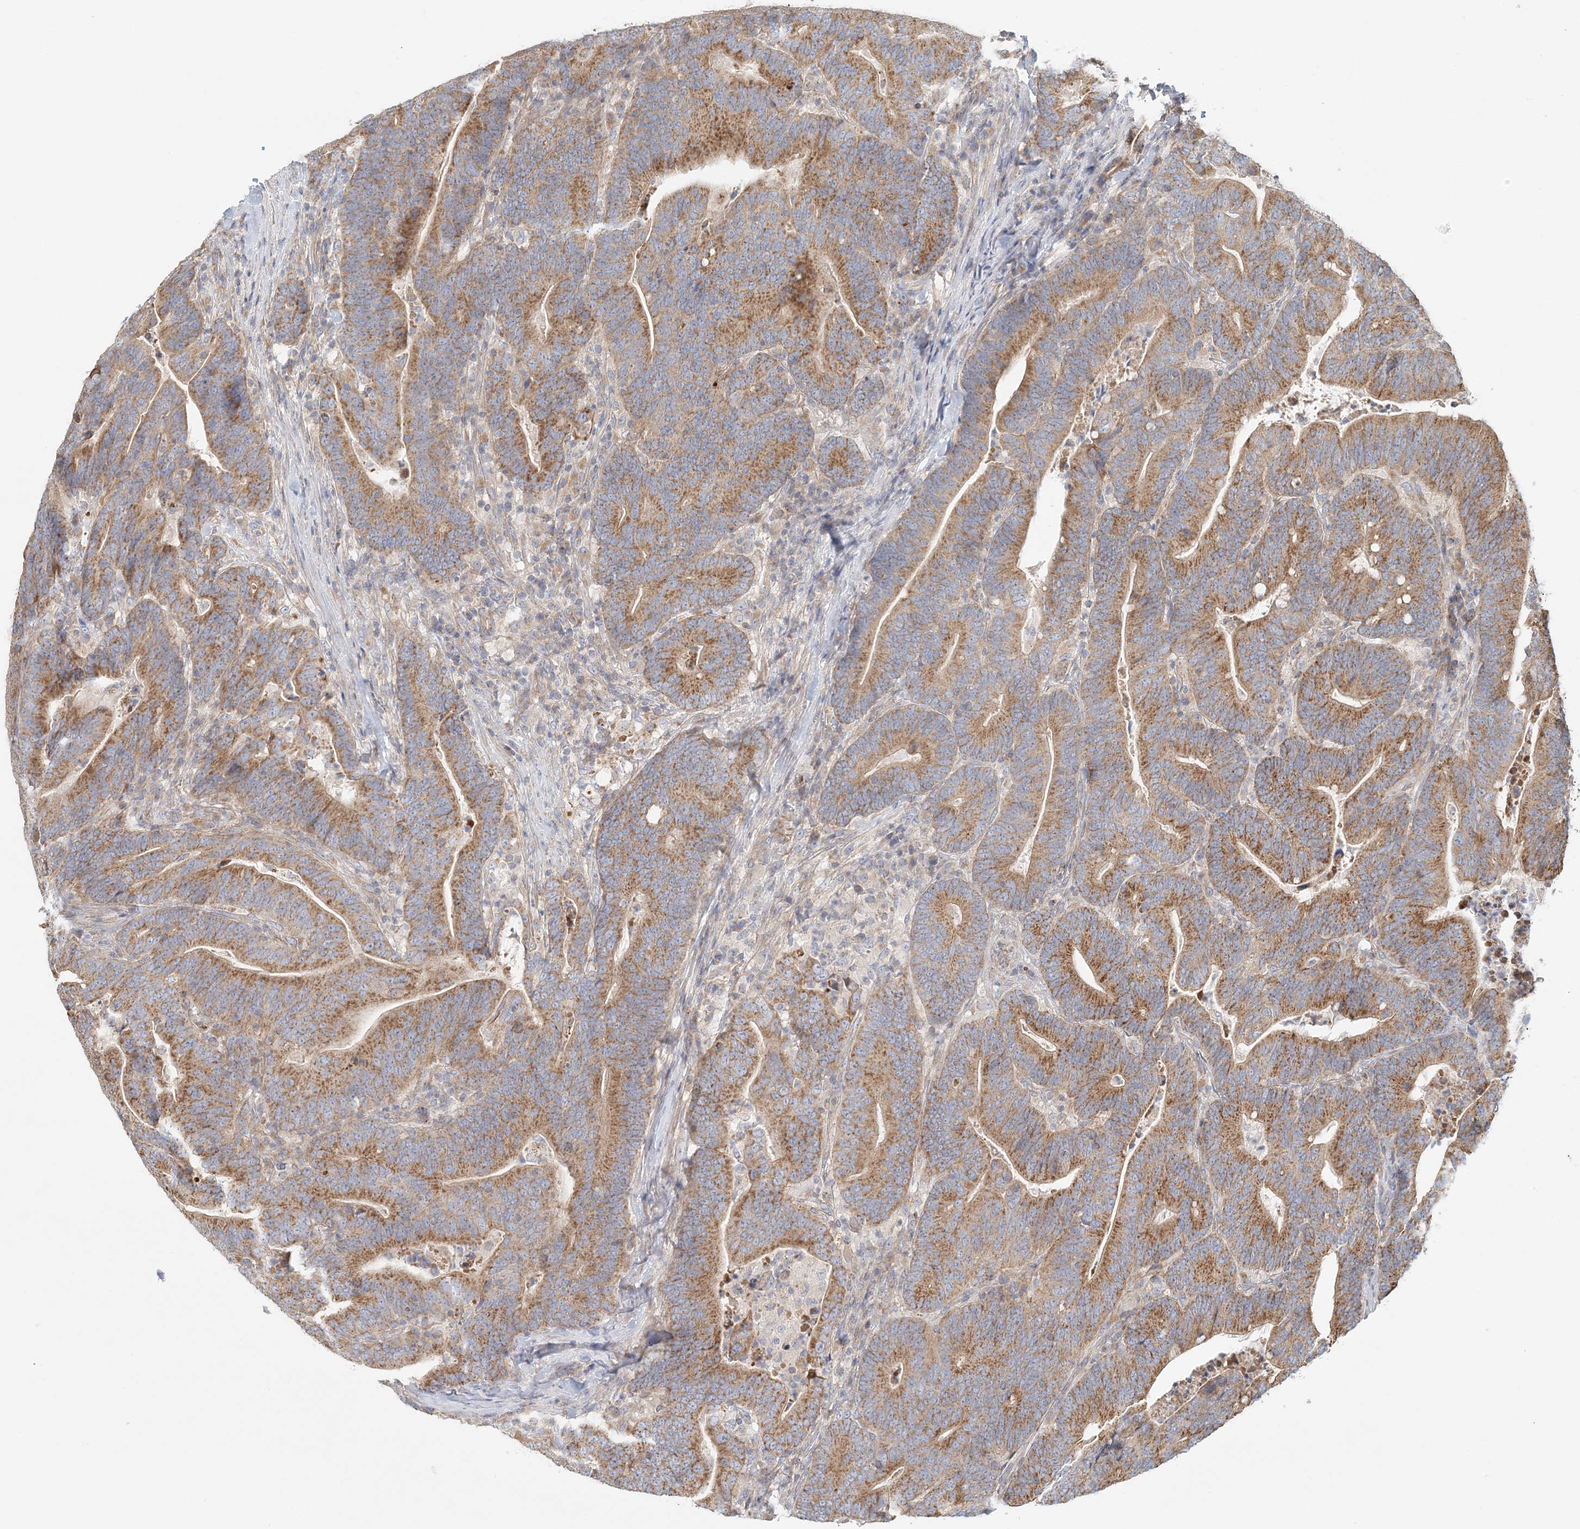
{"staining": {"intensity": "moderate", "quantity": ">75%", "location": "cytoplasmic/membranous"}, "tissue": "colorectal cancer", "cell_type": "Tumor cells", "image_type": "cancer", "snomed": [{"axis": "morphology", "description": "Adenocarcinoma, NOS"}, {"axis": "topography", "description": "Colon"}], "caption": "Colorectal adenocarcinoma tissue demonstrates moderate cytoplasmic/membranous positivity in approximately >75% of tumor cells, visualized by immunohistochemistry.", "gene": "KIAA0232", "patient": {"sex": "female", "age": 67}}